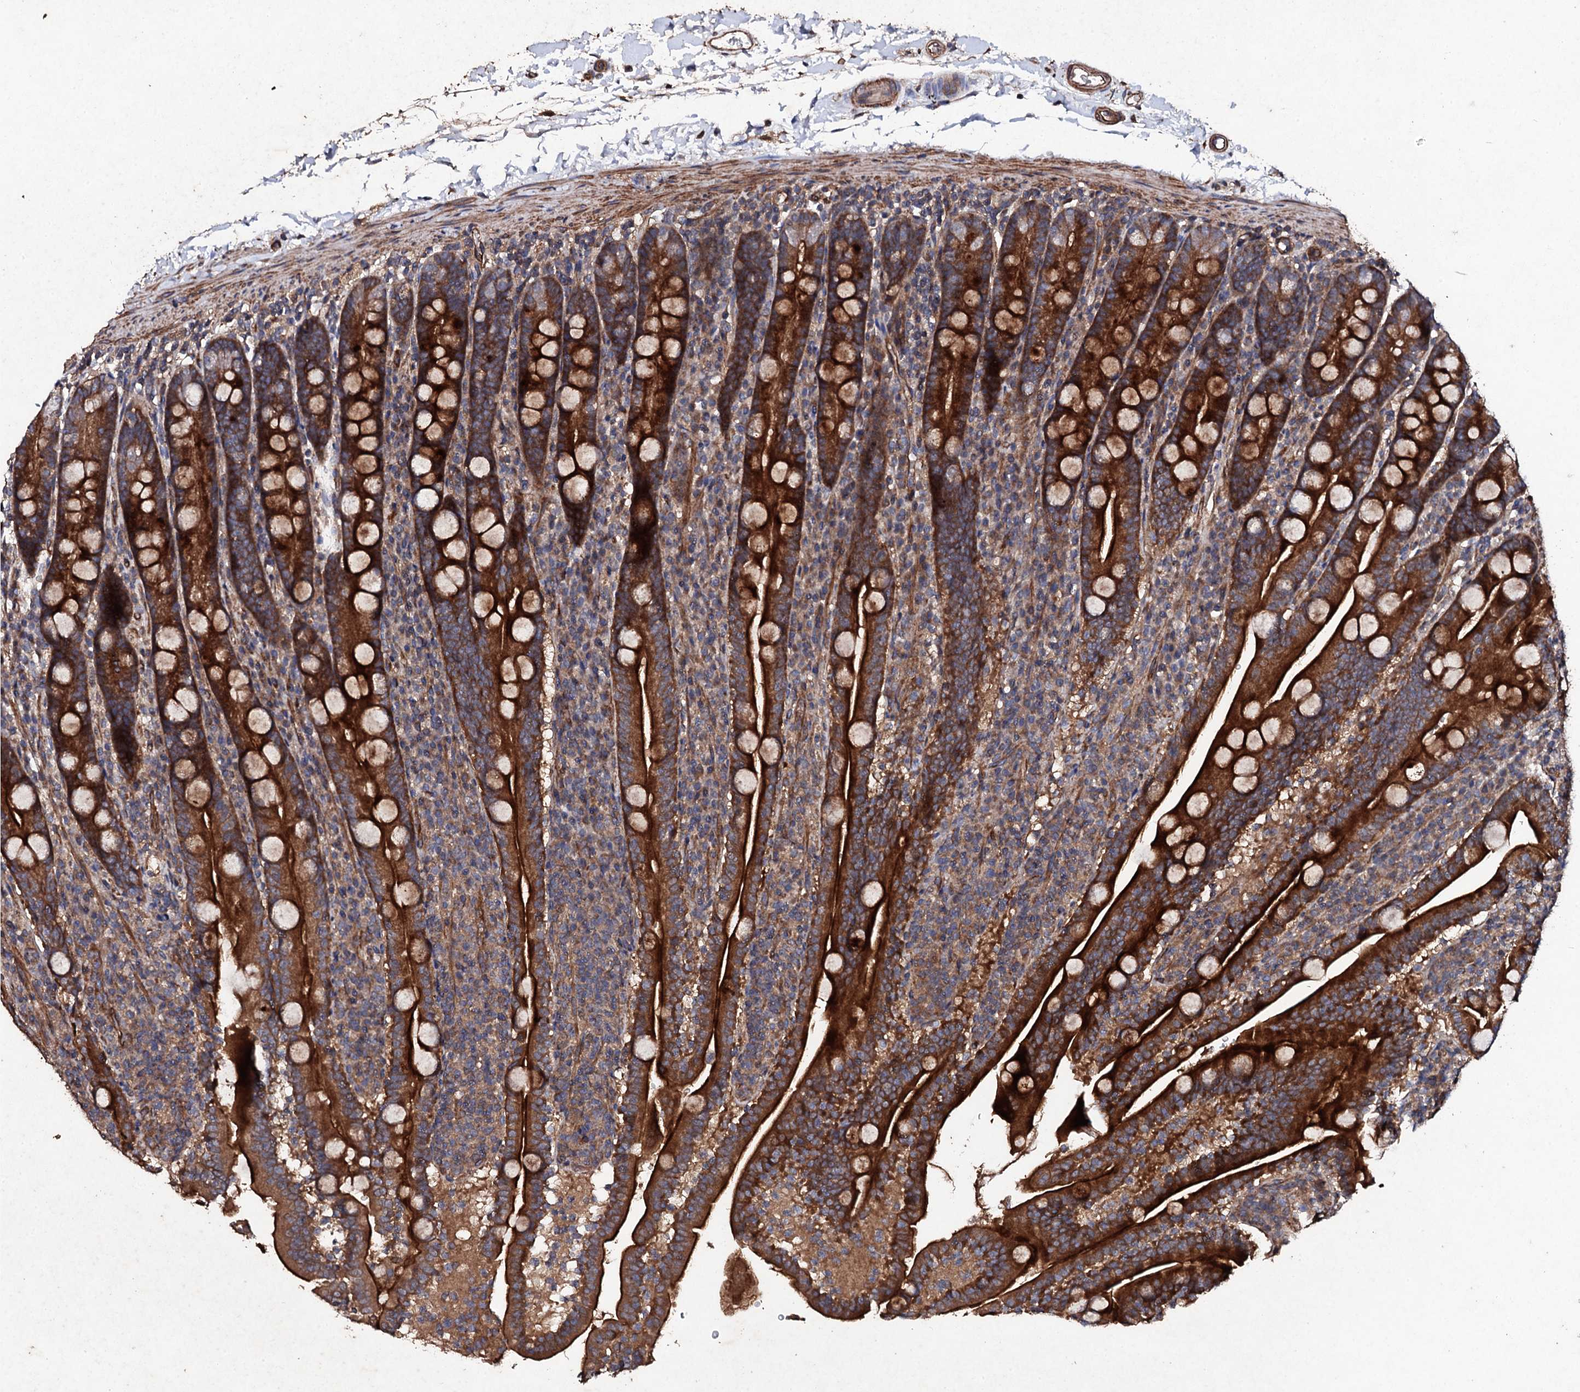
{"staining": {"intensity": "strong", "quantity": ">75%", "location": "cytoplasmic/membranous"}, "tissue": "duodenum", "cell_type": "Glandular cells", "image_type": "normal", "snomed": [{"axis": "morphology", "description": "Normal tissue, NOS"}, {"axis": "topography", "description": "Duodenum"}], "caption": "Duodenum stained for a protein exhibits strong cytoplasmic/membranous positivity in glandular cells. Nuclei are stained in blue.", "gene": "MOCOS", "patient": {"sex": "male", "age": 35}}